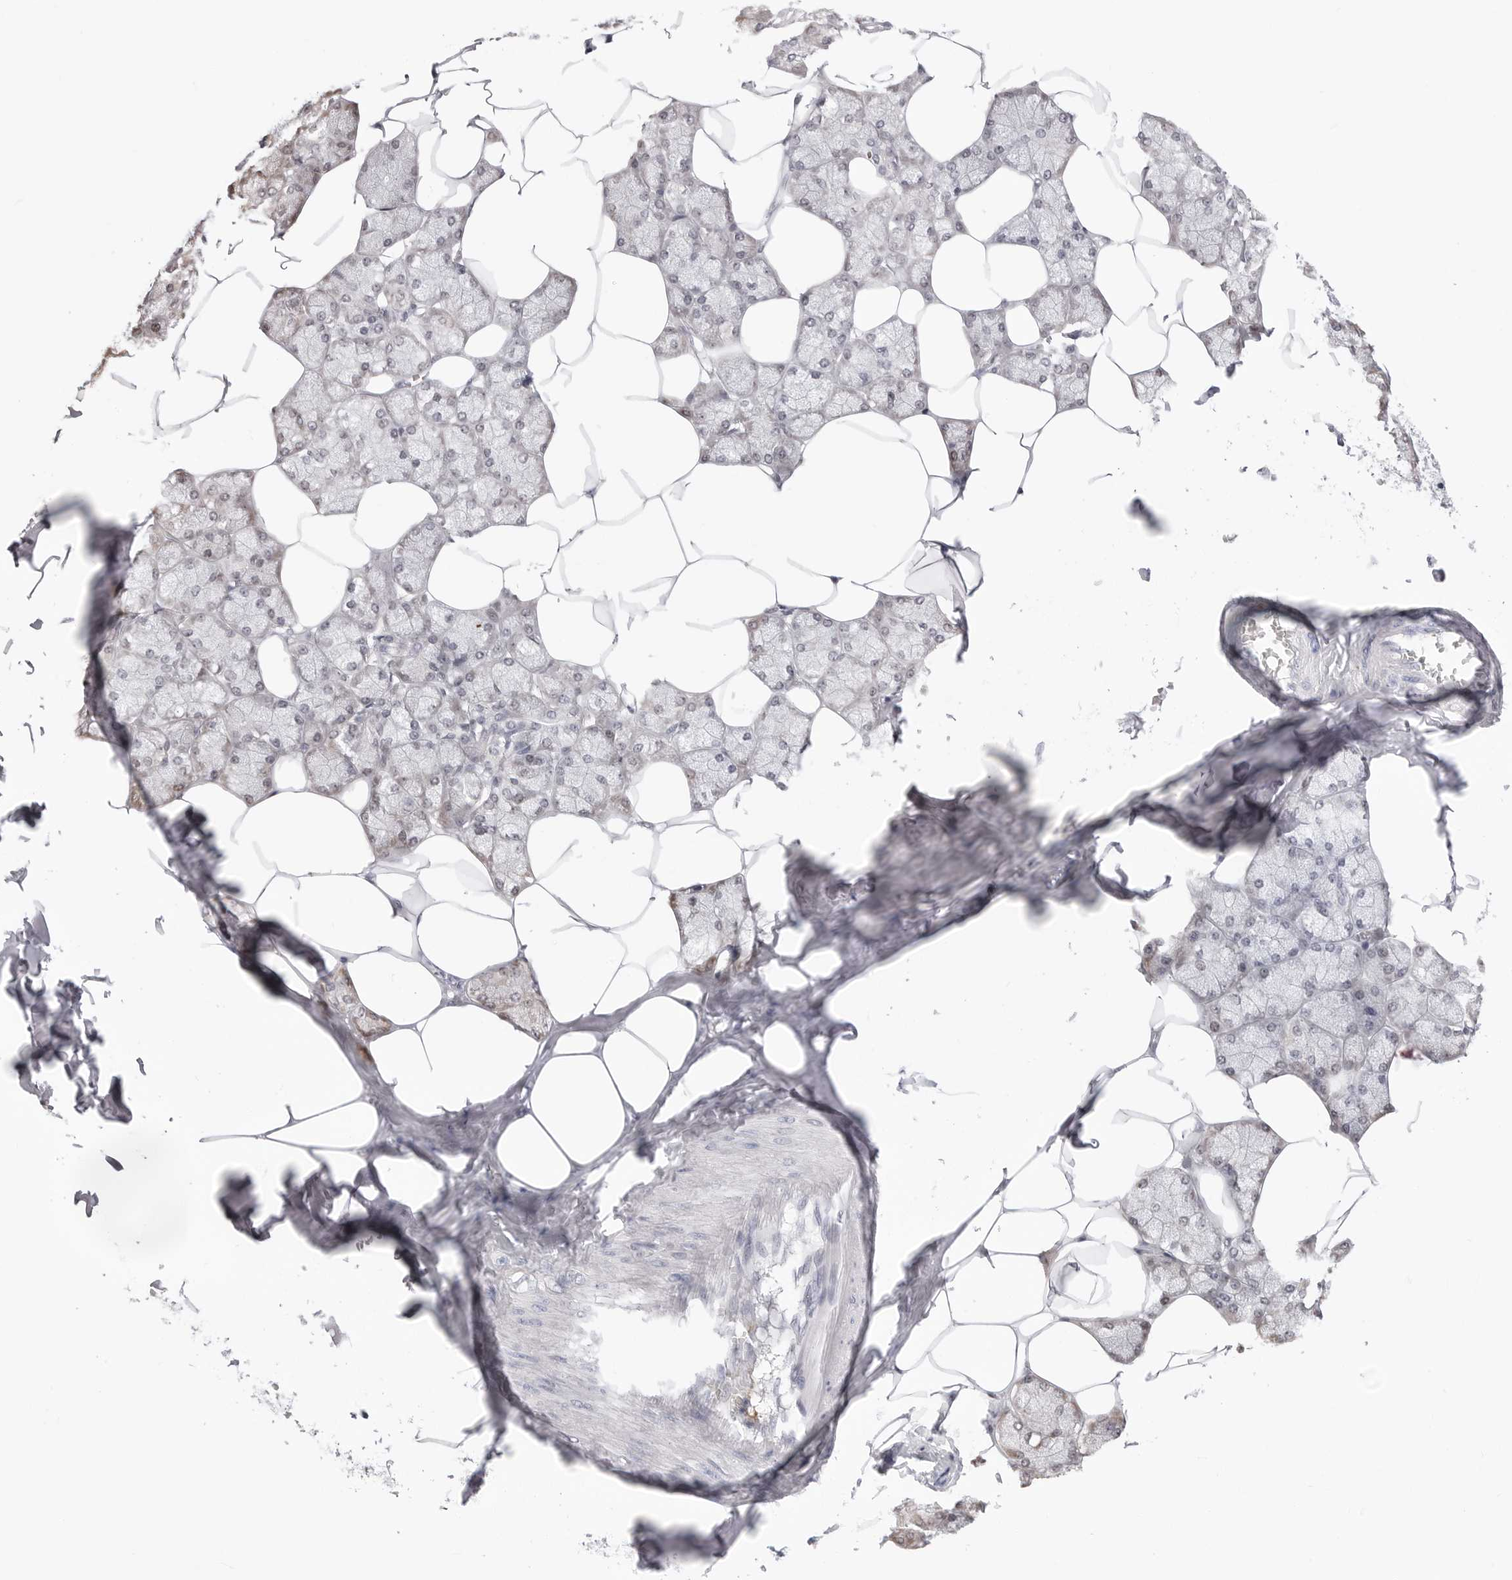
{"staining": {"intensity": "negative", "quantity": "none", "location": "none"}, "tissue": "salivary gland", "cell_type": "Glandular cells", "image_type": "normal", "snomed": [{"axis": "morphology", "description": "Normal tissue, NOS"}, {"axis": "topography", "description": "Salivary gland"}], "caption": "High magnification brightfield microscopy of benign salivary gland stained with DAB (brown) and counterstained with hematoxylin (blue): glandular cells show no significant staining.", "gene": "TSSK1B", "patient": {"sex": "male", "age": 62}}